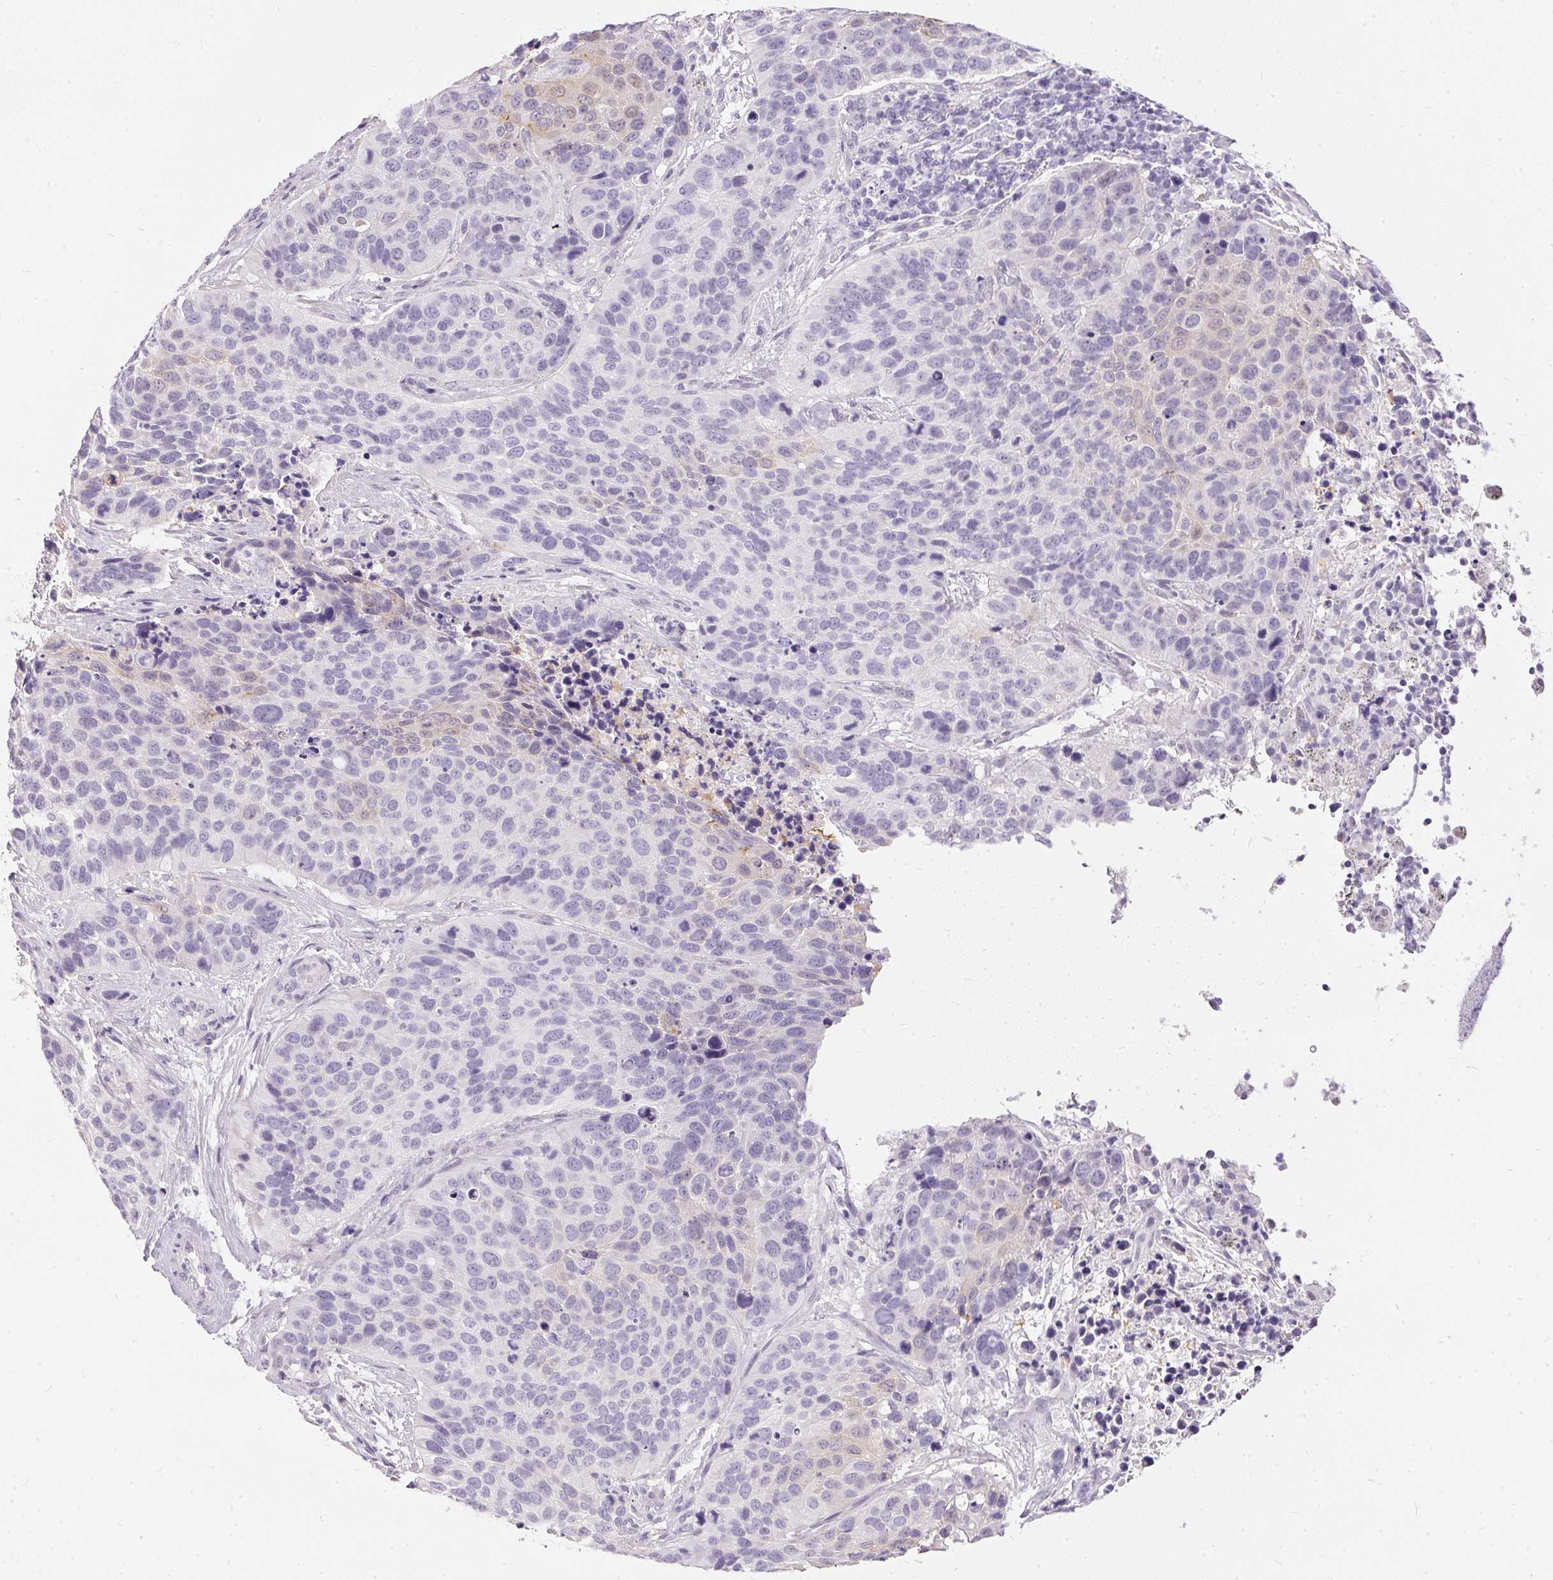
{"staining": {"intensity": "negative", "quantity": "none", "location": "none"}, "tissue": "lung cancer", "cell_type": "Tumor cells", "image_type": "cancer", "snomed": [{"axis": "morphology", "description": "Squamous cell carcinoma, NOS"}, {"axis": "topography", "description": "Lung"}], "caption": "Lung squamous cell carcinoma was stained to show a protein in brown. There is no significant positivity in tumor cells.", "gene": "GBP6", "patient": {"sex": "male", "age": 62}}